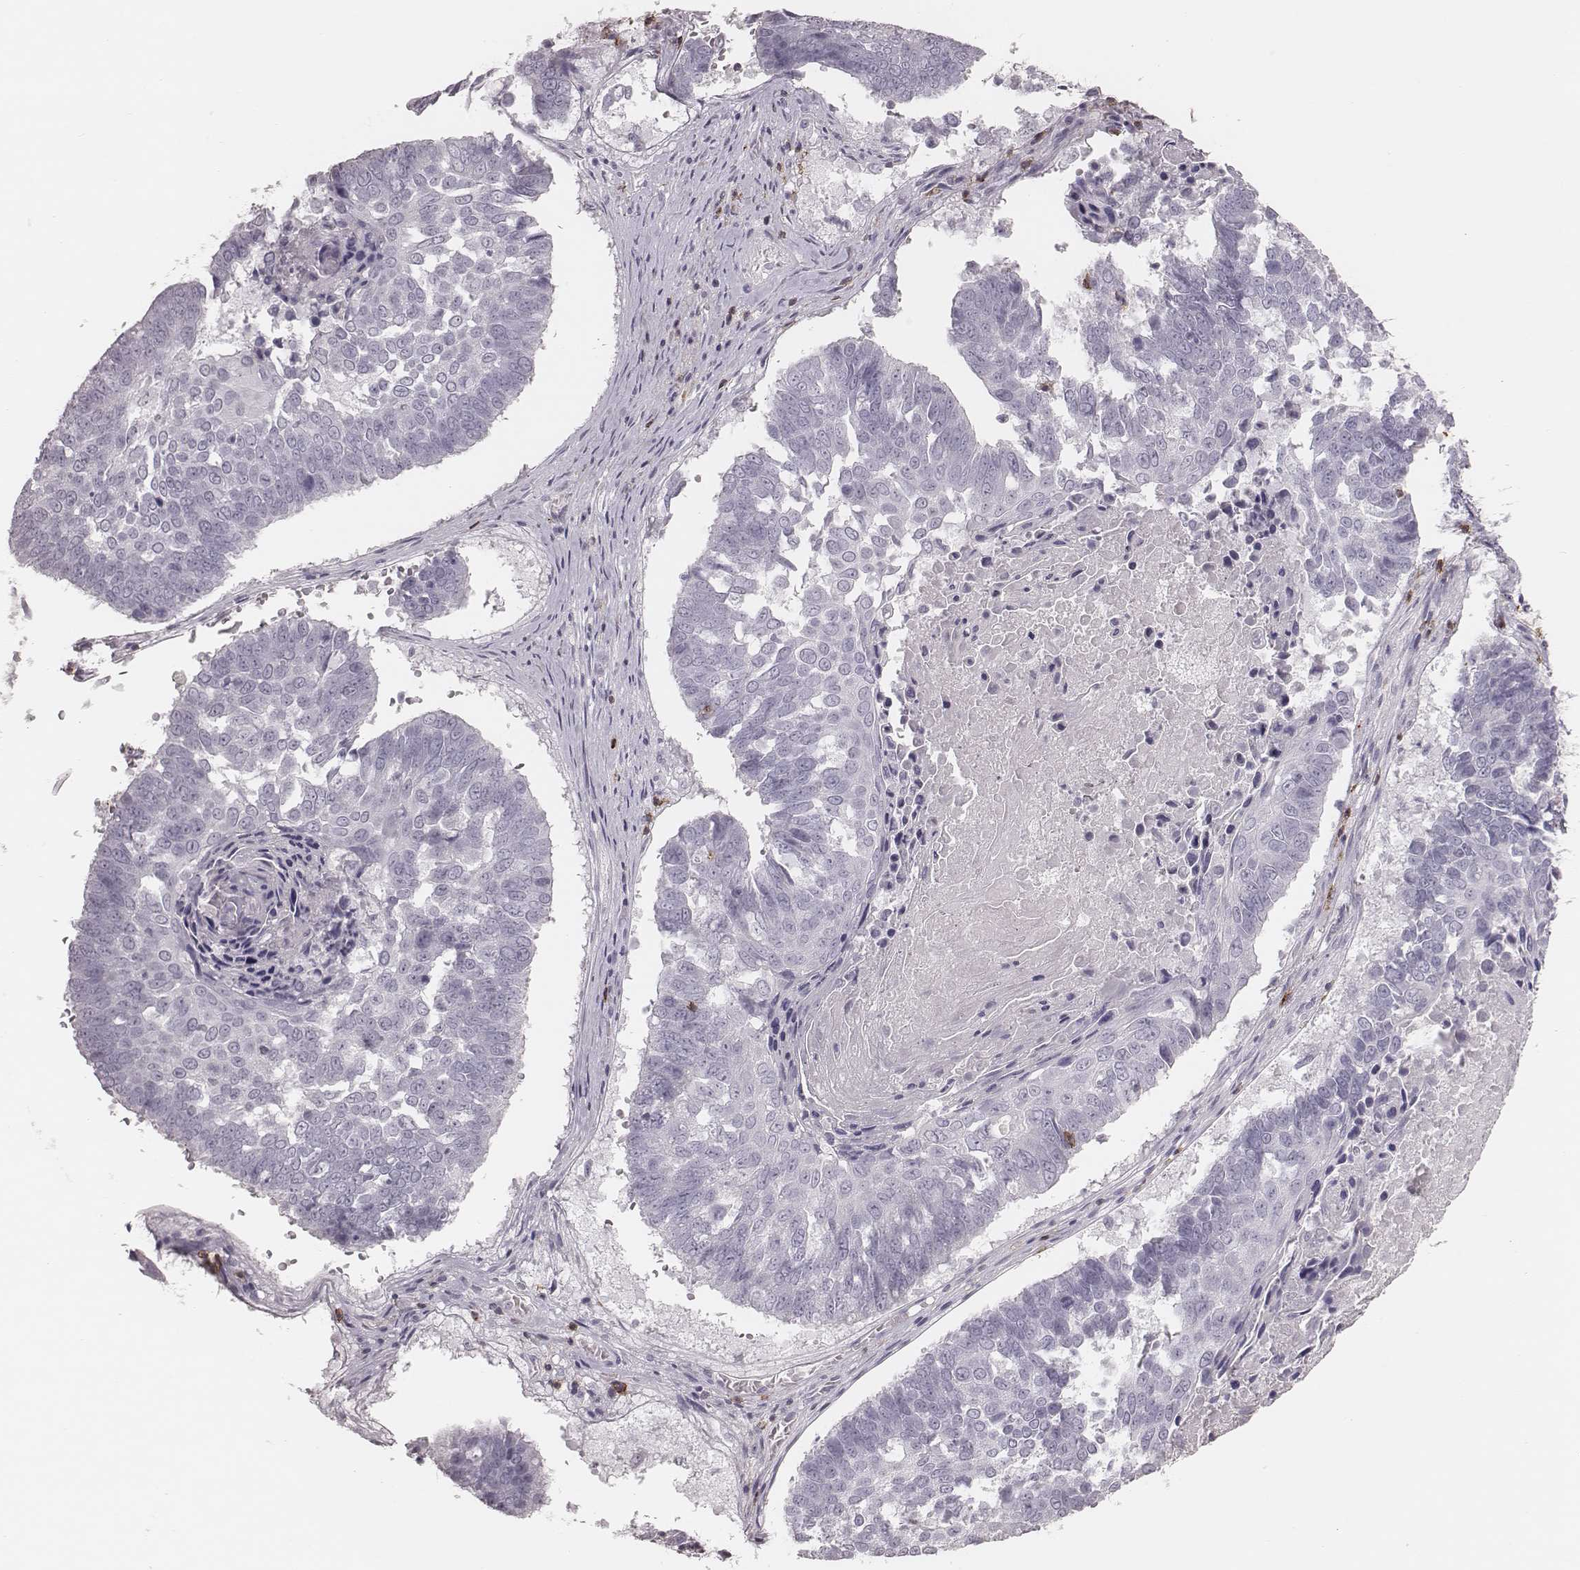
{"staining": {"intensity": "negative", "quantity": "none", "location": "none"}, "tissue": "lung cancer", "cell_type": "Tumor cells", "image_type": "cancer", "snomed": [{"axis": "morphology", "description": "Squamous cell carcinoma, NOS"}, {"axis": "topography", "description": "Lung"}], "caption": "Image shows no significant protein staining in tumor cells of lung cancer (squamous cell carcinoma).", "gene": "PDCD1", "patient": {"sex": "male", "age": 73}}